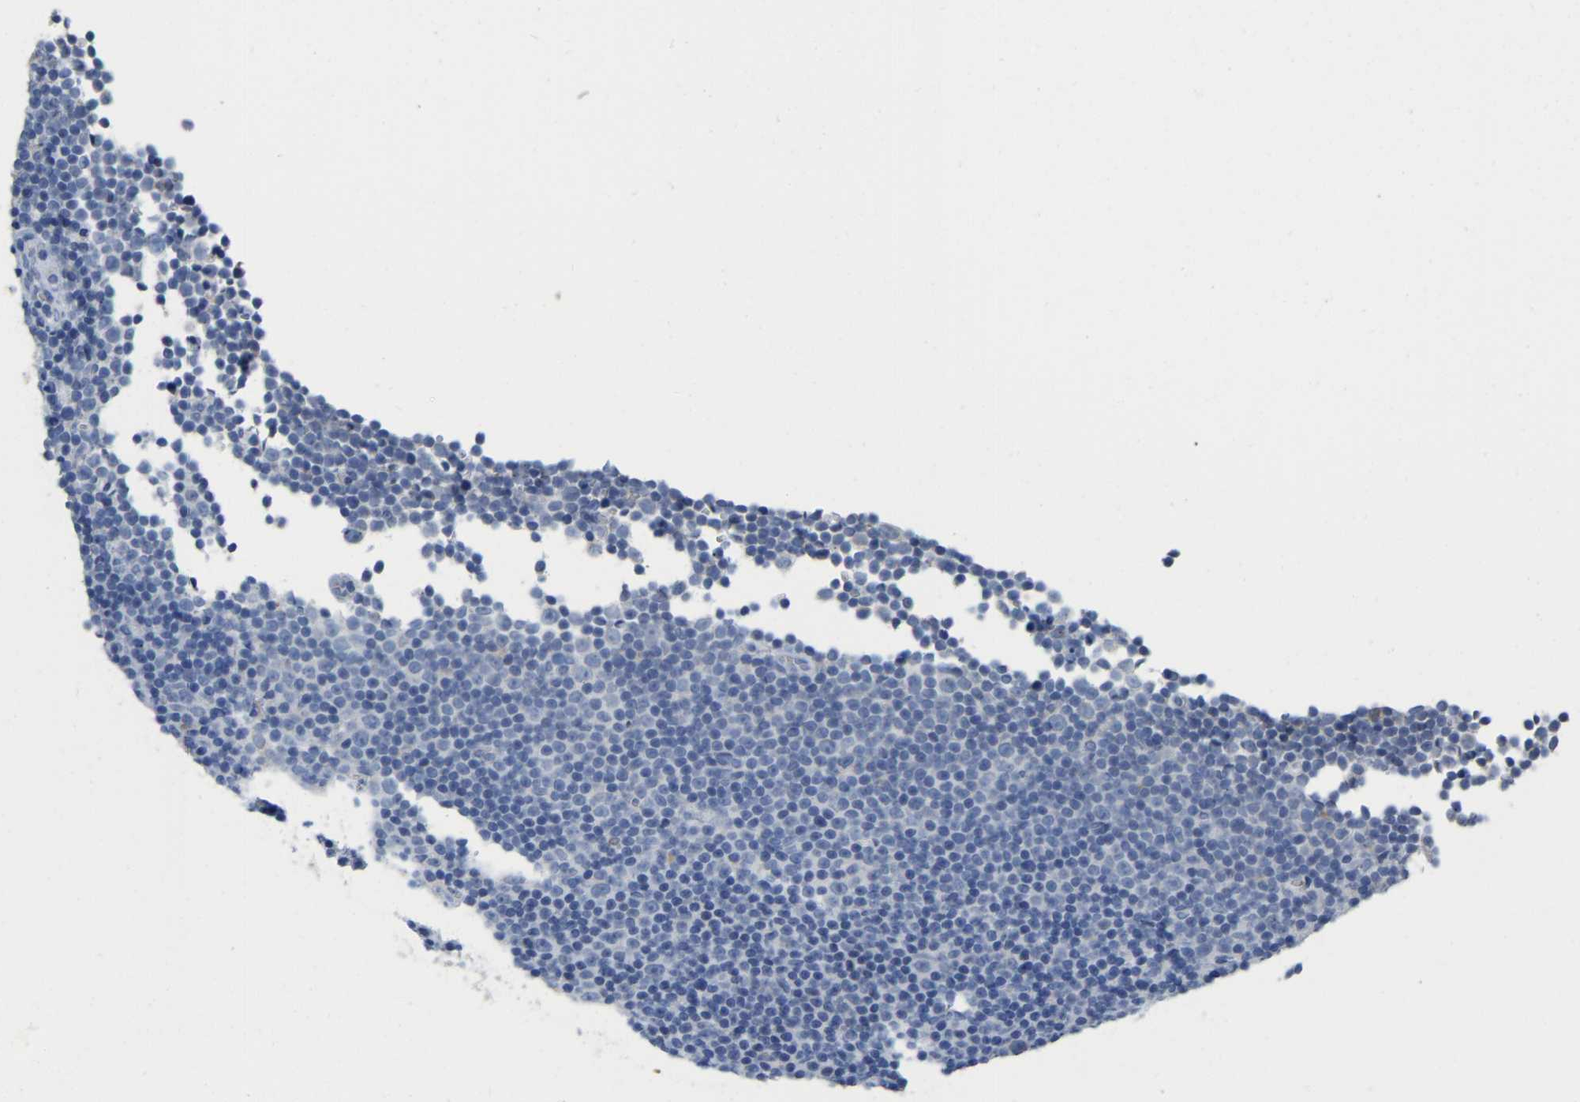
{"staining": {"intensity": "negative", "quantity": "none", "location": "none"}, "tissue": "lymphoma", "cell_type": "Tumor cells", "image_type": "cancer", "snomed": [{"axis": "morphology", "description": "Malignant lymphoma, non-Hodgkin's type, Low grade"}, {"axis": "topography", "description": "Lymph node"}], "caption": "High magnification brightfield microscopy of lymphoma stained with DAB (3,3'-diaminobenzidine) (brown) and counterstained with hematoxylin (blue): tumor cells show no significant staining. (DAB immunohistochemistry visualized using brightfield microscopy, high magnification).", "gene": "ULBP2", "patient": {"sex": "female", "age": 67}}